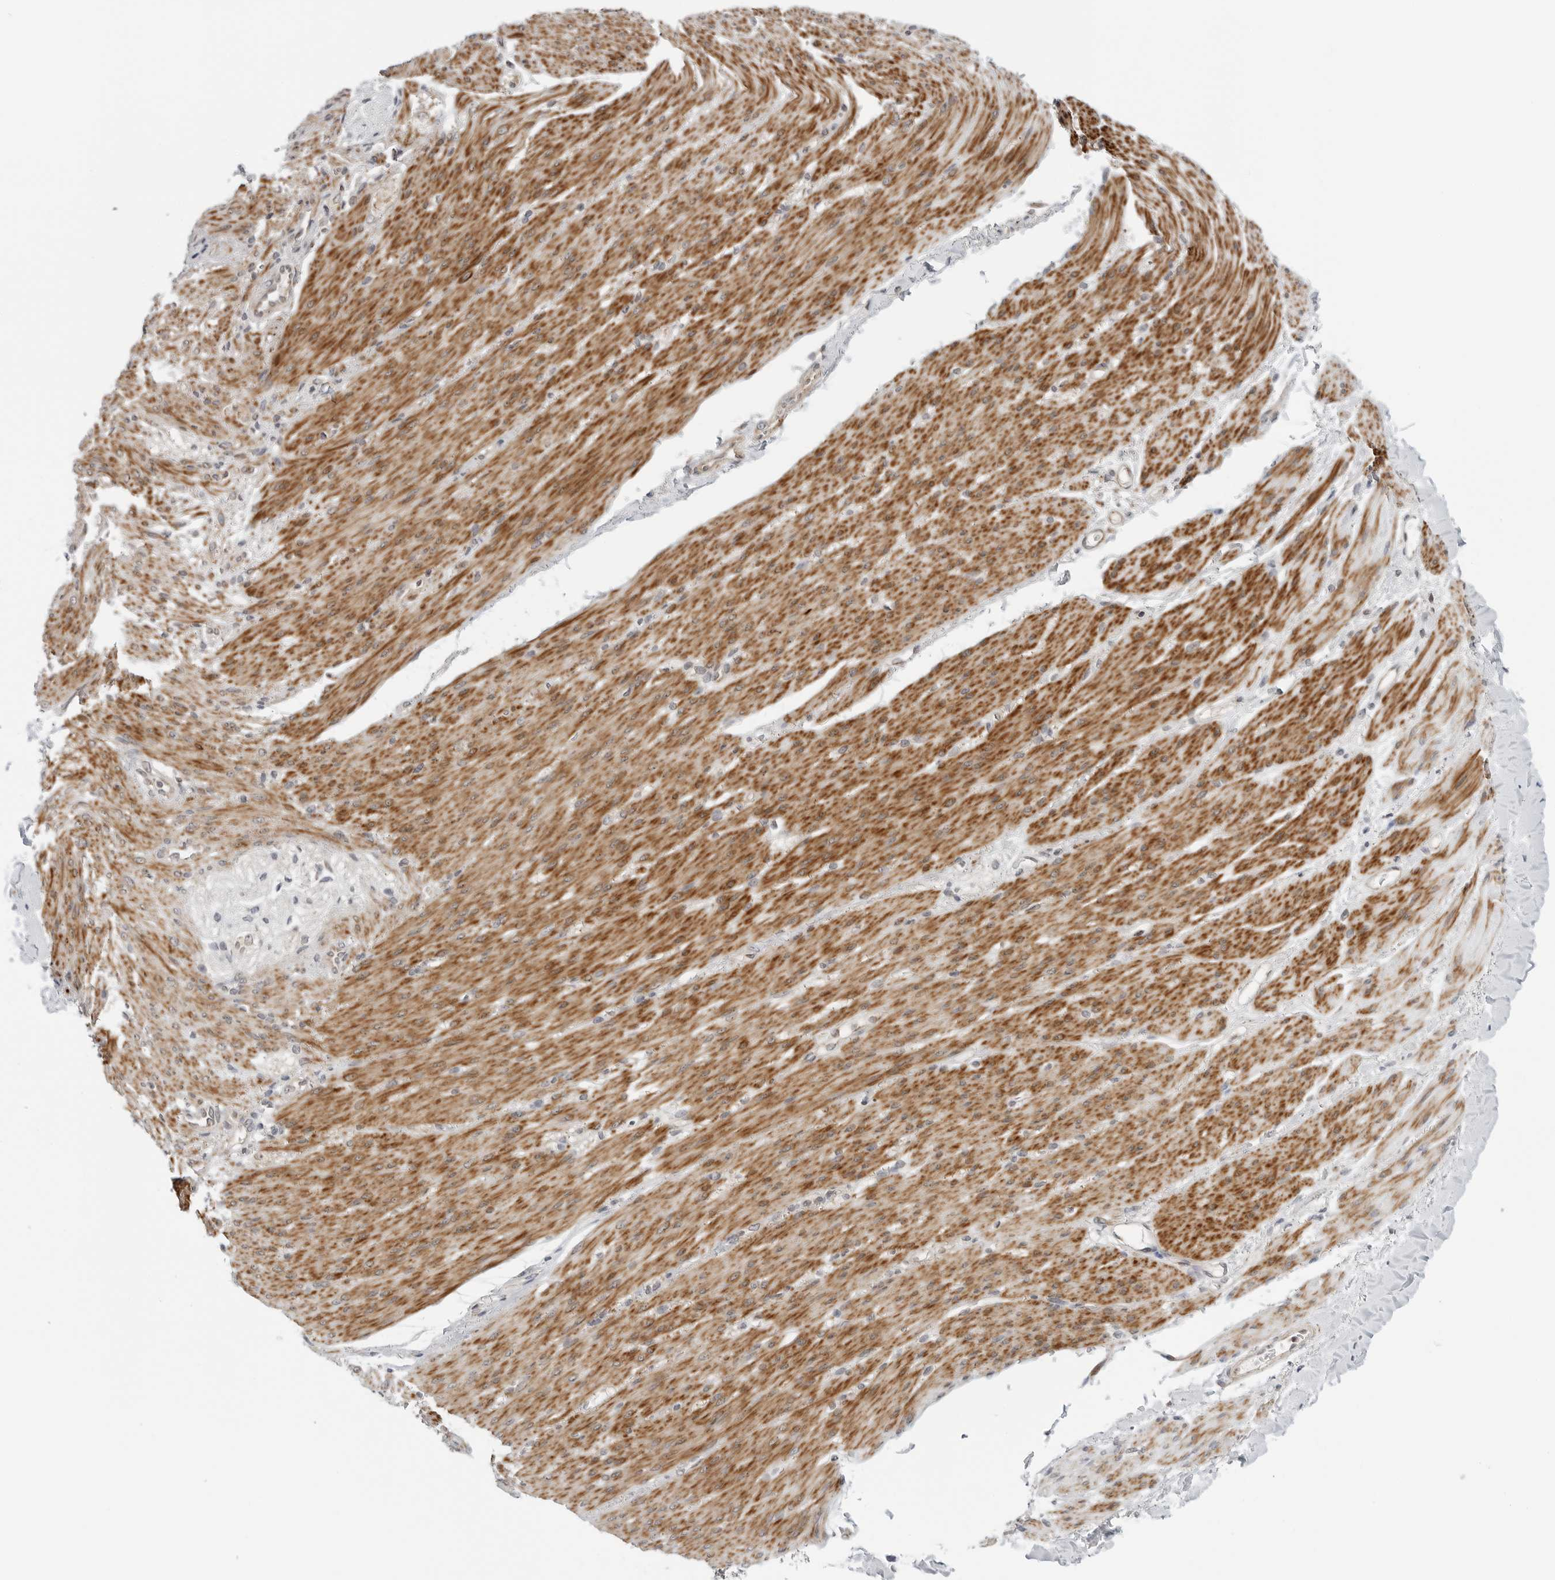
{"staining": {"intensity": "moderate", "quantity": ">75%", "location": "cytoplasmic/membranous"}, "tissue": "smooth muscle", "cell_type": "Smooth muscle cells", "image_type": "normal", "snomed": [{"axis": "morphology", "description": "Normal tissue, NOS"}, {"axis": "topography", "description": "Colon"}, {"axis": "topography", "description": "Peripheral nerve tissue"}], "caption": "High-magnification brightfield microscopy of benign smooth muscle stained with DAB (3,3'-diaminobenzidine) (brown) and counterstained with hematoxylin (blue). smooth muscle cells exhibit moderate cytoplasmic/membranous staining is present in about>75% of cells. (DAB IHC, brown staining for protein, blue staining for nuclei).", "gene": "PEX2", "patient": {"sex": "female", "age": 61}}